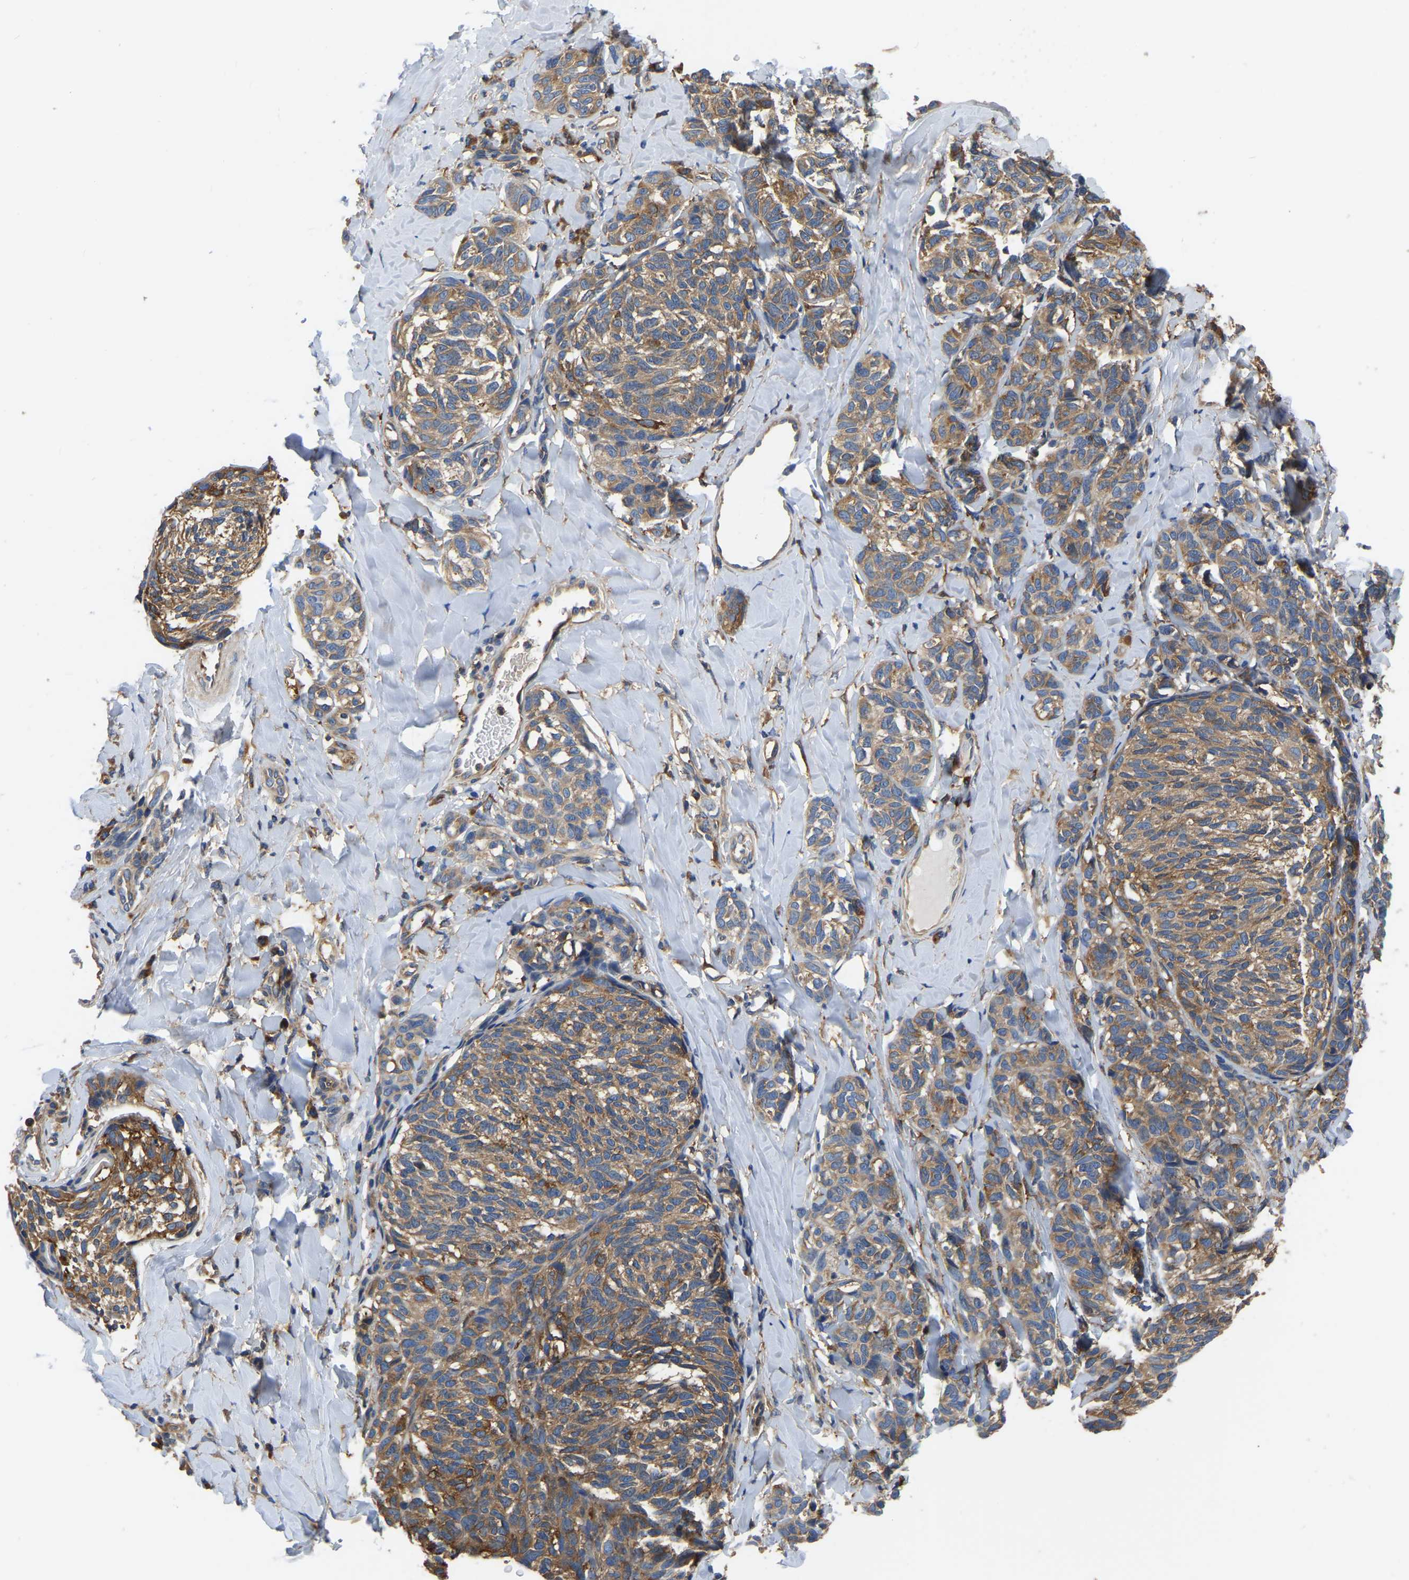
{"staining": {"intensity": "moderate", "quantity": ">75%", "location": "cytoplasmic/membranous"}, "tissue": "melanoma", "cell_type": "Tumor cells", "image_type": "cancer", "snomed": [{"axis": "morphology", "description": "Malignant melanoma, NOS"}, {"axis": "topography", "description": "Skin"}], "caption": "Protein positivity by IHC exhibits moderate cytoplasmic/membranous expression in approximately >75% of tumor cells in melanoma.", "gene": "GARS1", "patient": {"sex": "female", "age": 73}}